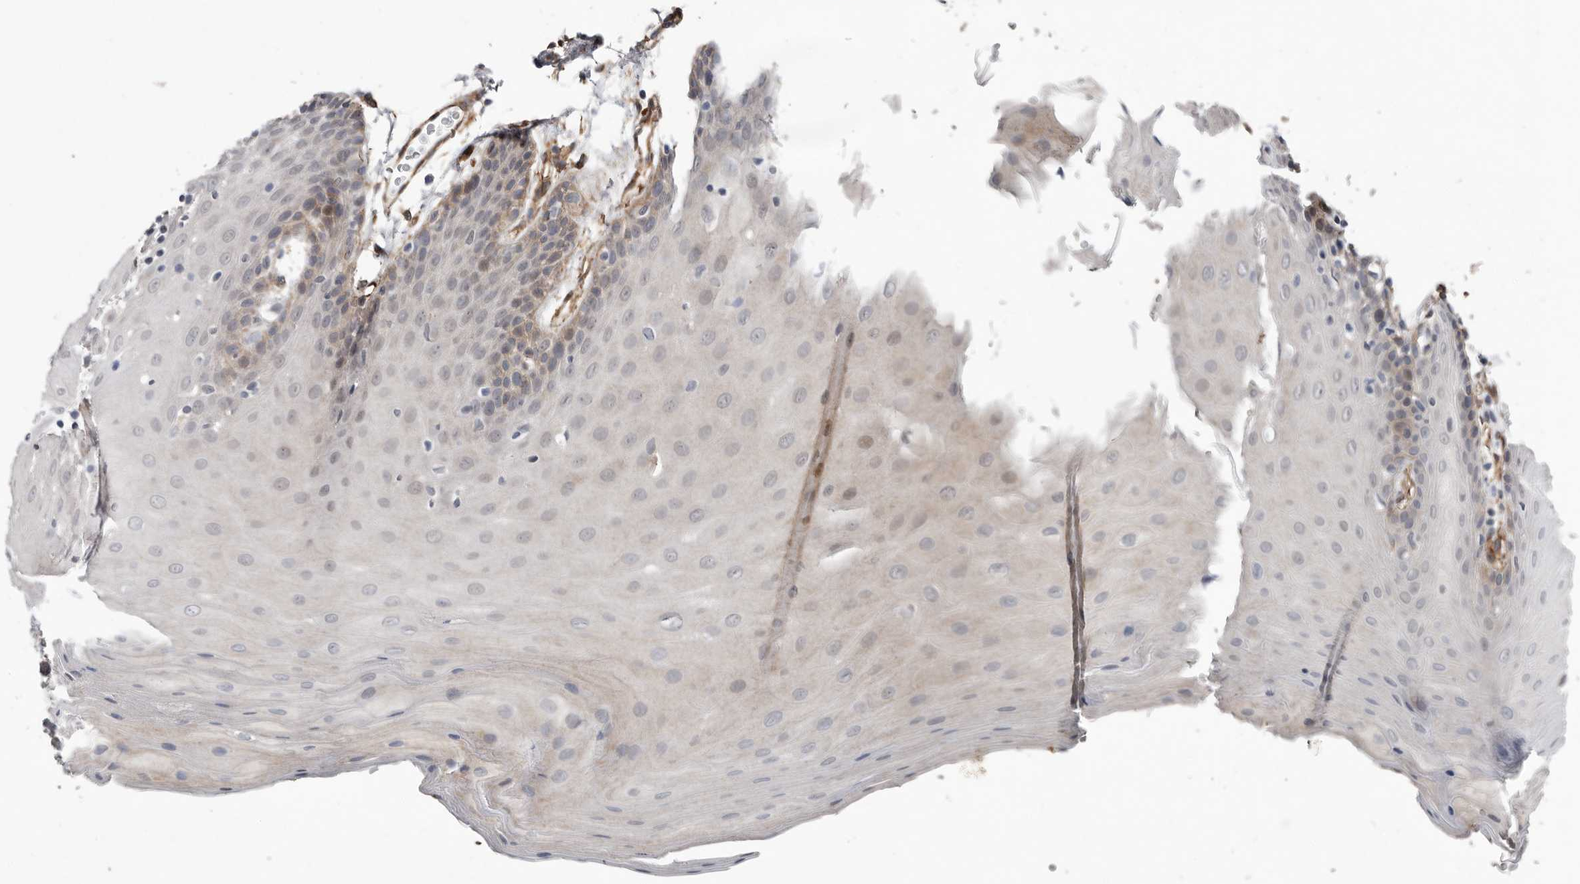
{"staining": {"intensity": "moderate", "quantity": "<25%", "location": "cytoplasmic/membranous"}, "tissue": "oral mucosa", "cell_type": "Squamous epithelial cells", "image_type": "normal", "snomed": [{"axis": "morphology", "description": "Normal tissue, NOS"}, {"axis": "morphology", "description": "Squamous cell carcinoma, NOS"}, {"axis": "topography", "description": "Skeletal muscle"}, {"axis": "topography", "description": "Oral tissue"}, {"axis": "topography", "description": "Salivary gland"}, {"axis": "topography", "description": "Head-Neck"}], "caption": "IHC staining of unremarkable oral mucosa, which reveals low levels of moderate cytoplasmic/membranous expression in about <25% of squamous epithelial cells indicating moderate cytoplasmic/membranous protein staining. The staining was performed using DAB (brown) for protein detection and nuclei were counterstained in hematoxylin (blue).", "gene": "RANBP17", "patient": {"sex": "male", "age": 54}}